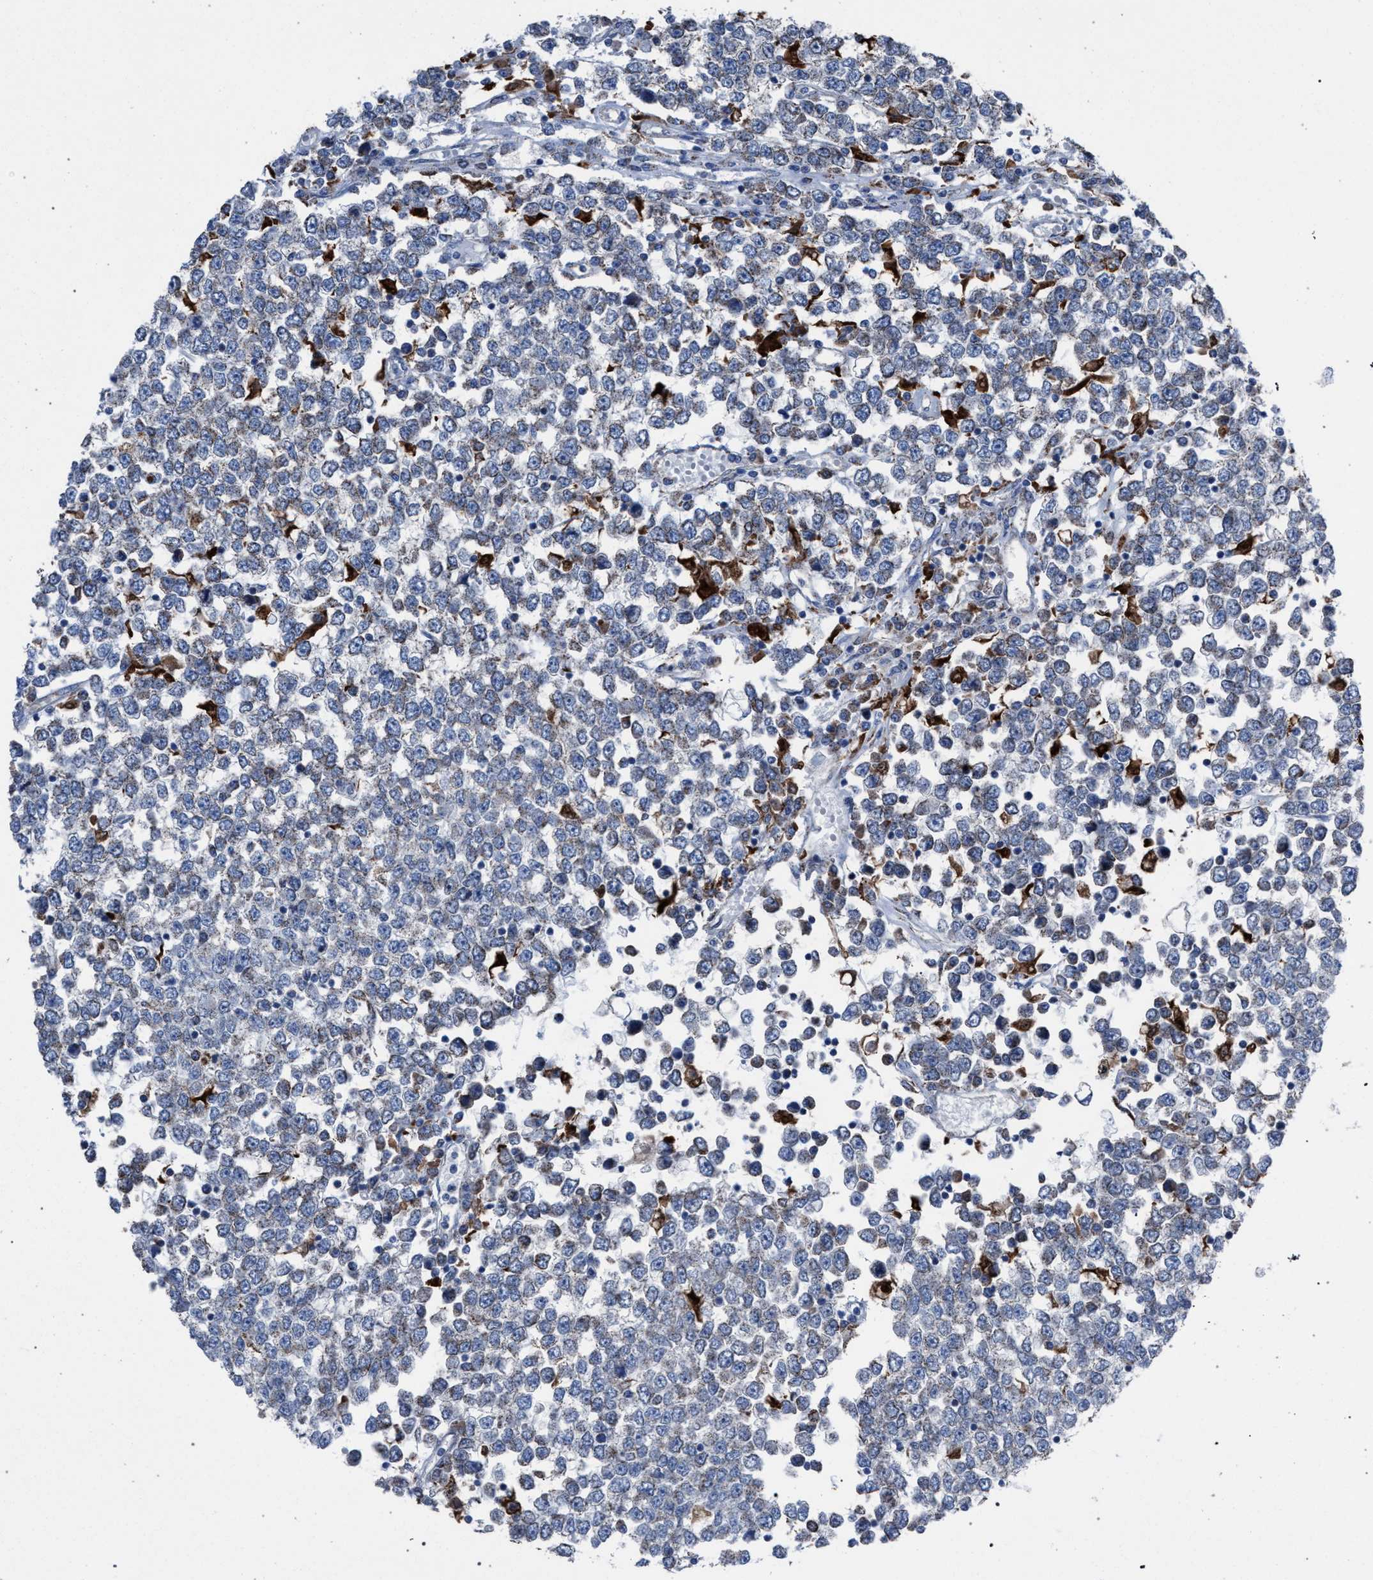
{"staining": {"intensity": "negative", "quantity": "none", "location": "none"}, "tissue": "testis cancer", "cell_type": "Tumor cells", "image_type": "cancer", "snomed": [{"axis": "morphology", "description": "Seminoma, NOS"}, {"axis": "topography", "description": "Testis"}], "caption": "An image of human testis seminoma is negative for staining in tumor cells.", "gene": "HSD17B4", "patient": {"sex": "male", "age": 65}}